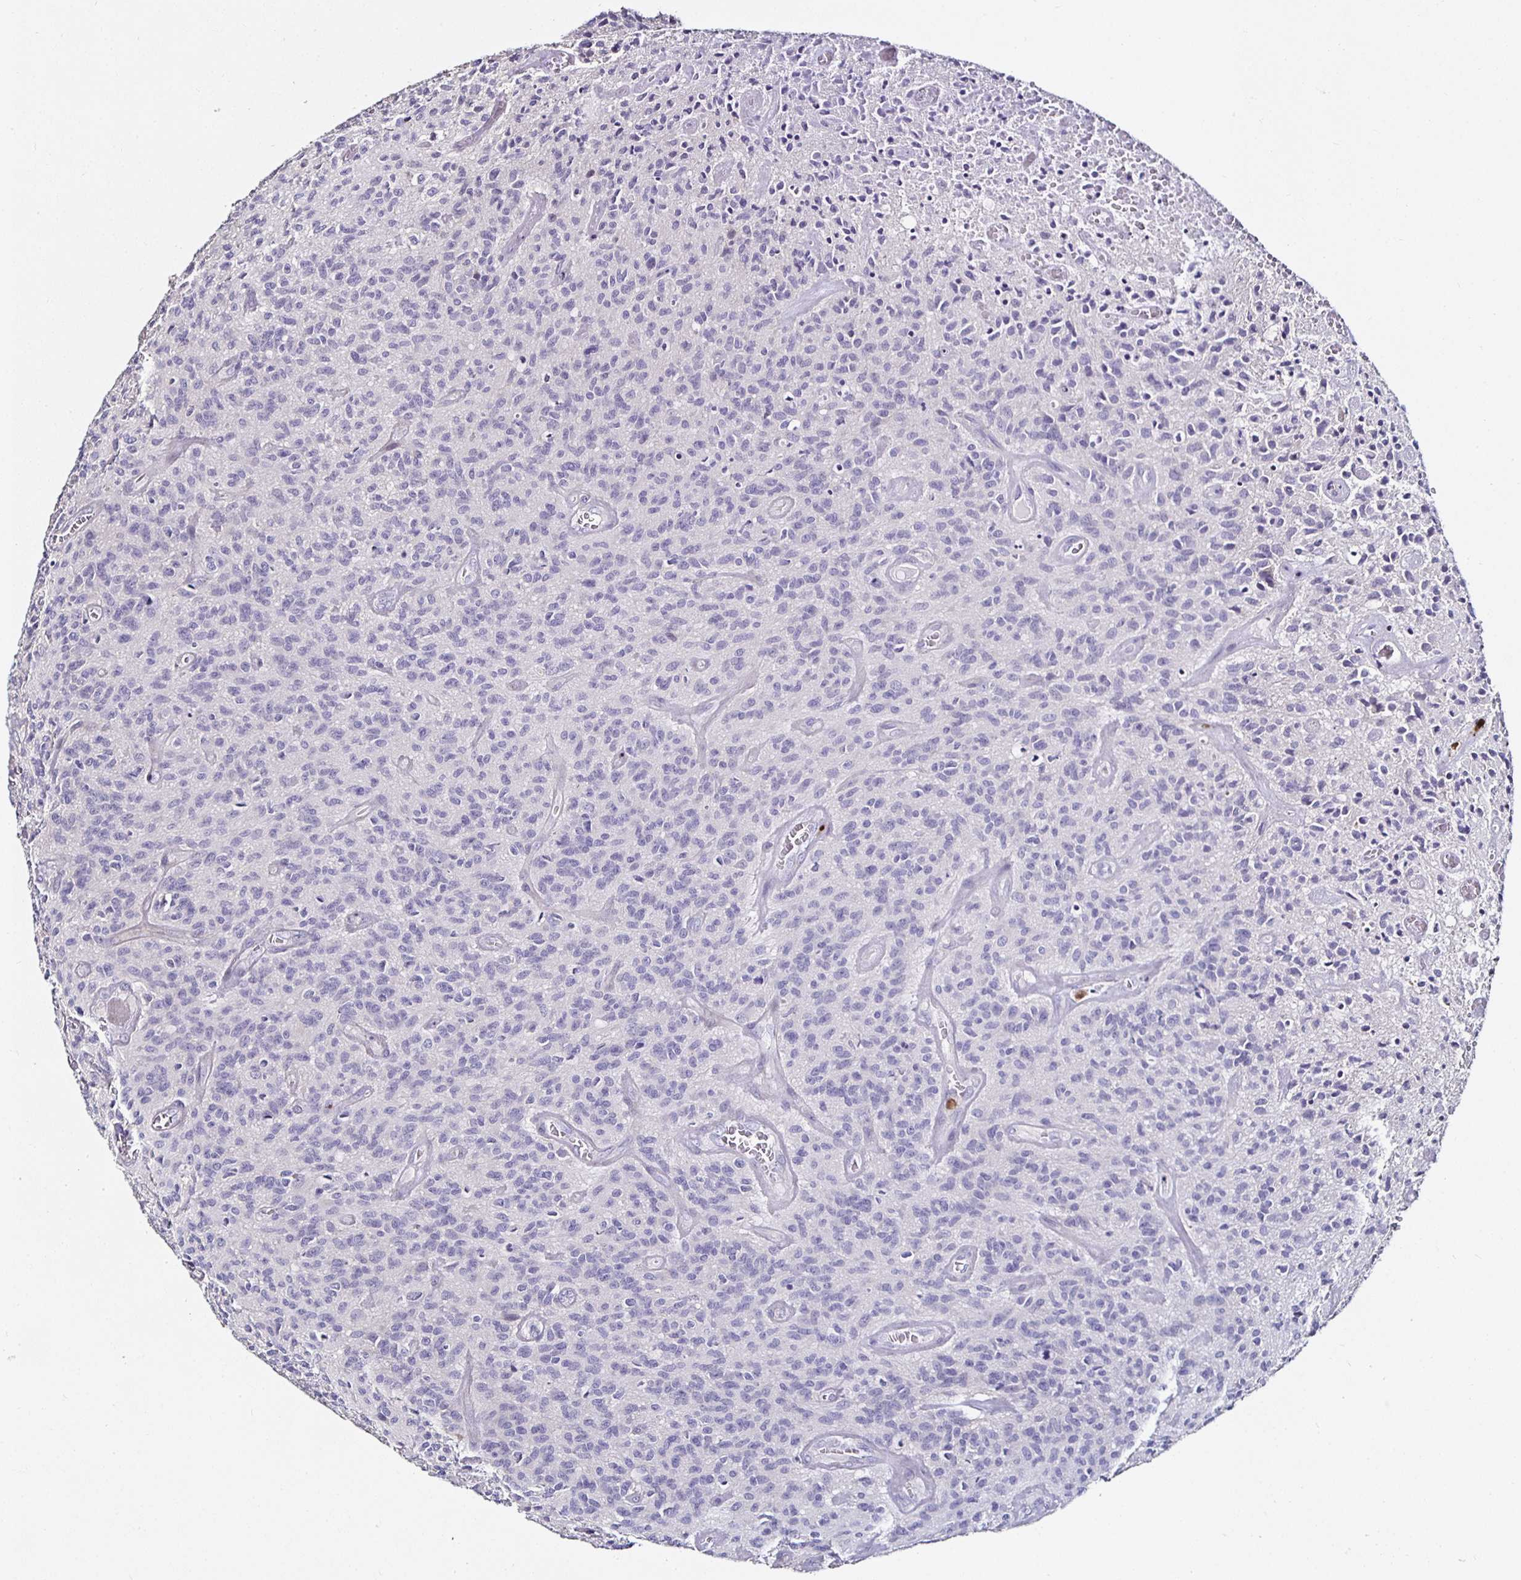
{"staining": {"intensity": "negative", "quantity": "none", "location": "none"}, "tissue": "glioma", "cell_type": "Tumor cells", "image_type": "cancer", "snomed": [{"axis": "morphology", "description": "Glioma, malignant, High grade"}, {"axis": "topography", "description": "Brain"}], "caption": "IHC micrograph of neoplastic tissue: glioma stained with DAB (3,3'-diaminobenzidine) displays no significant protein staining in tumor cells.", "gene": "TLR4", "patient": {"sex": "male", "age": 76}}